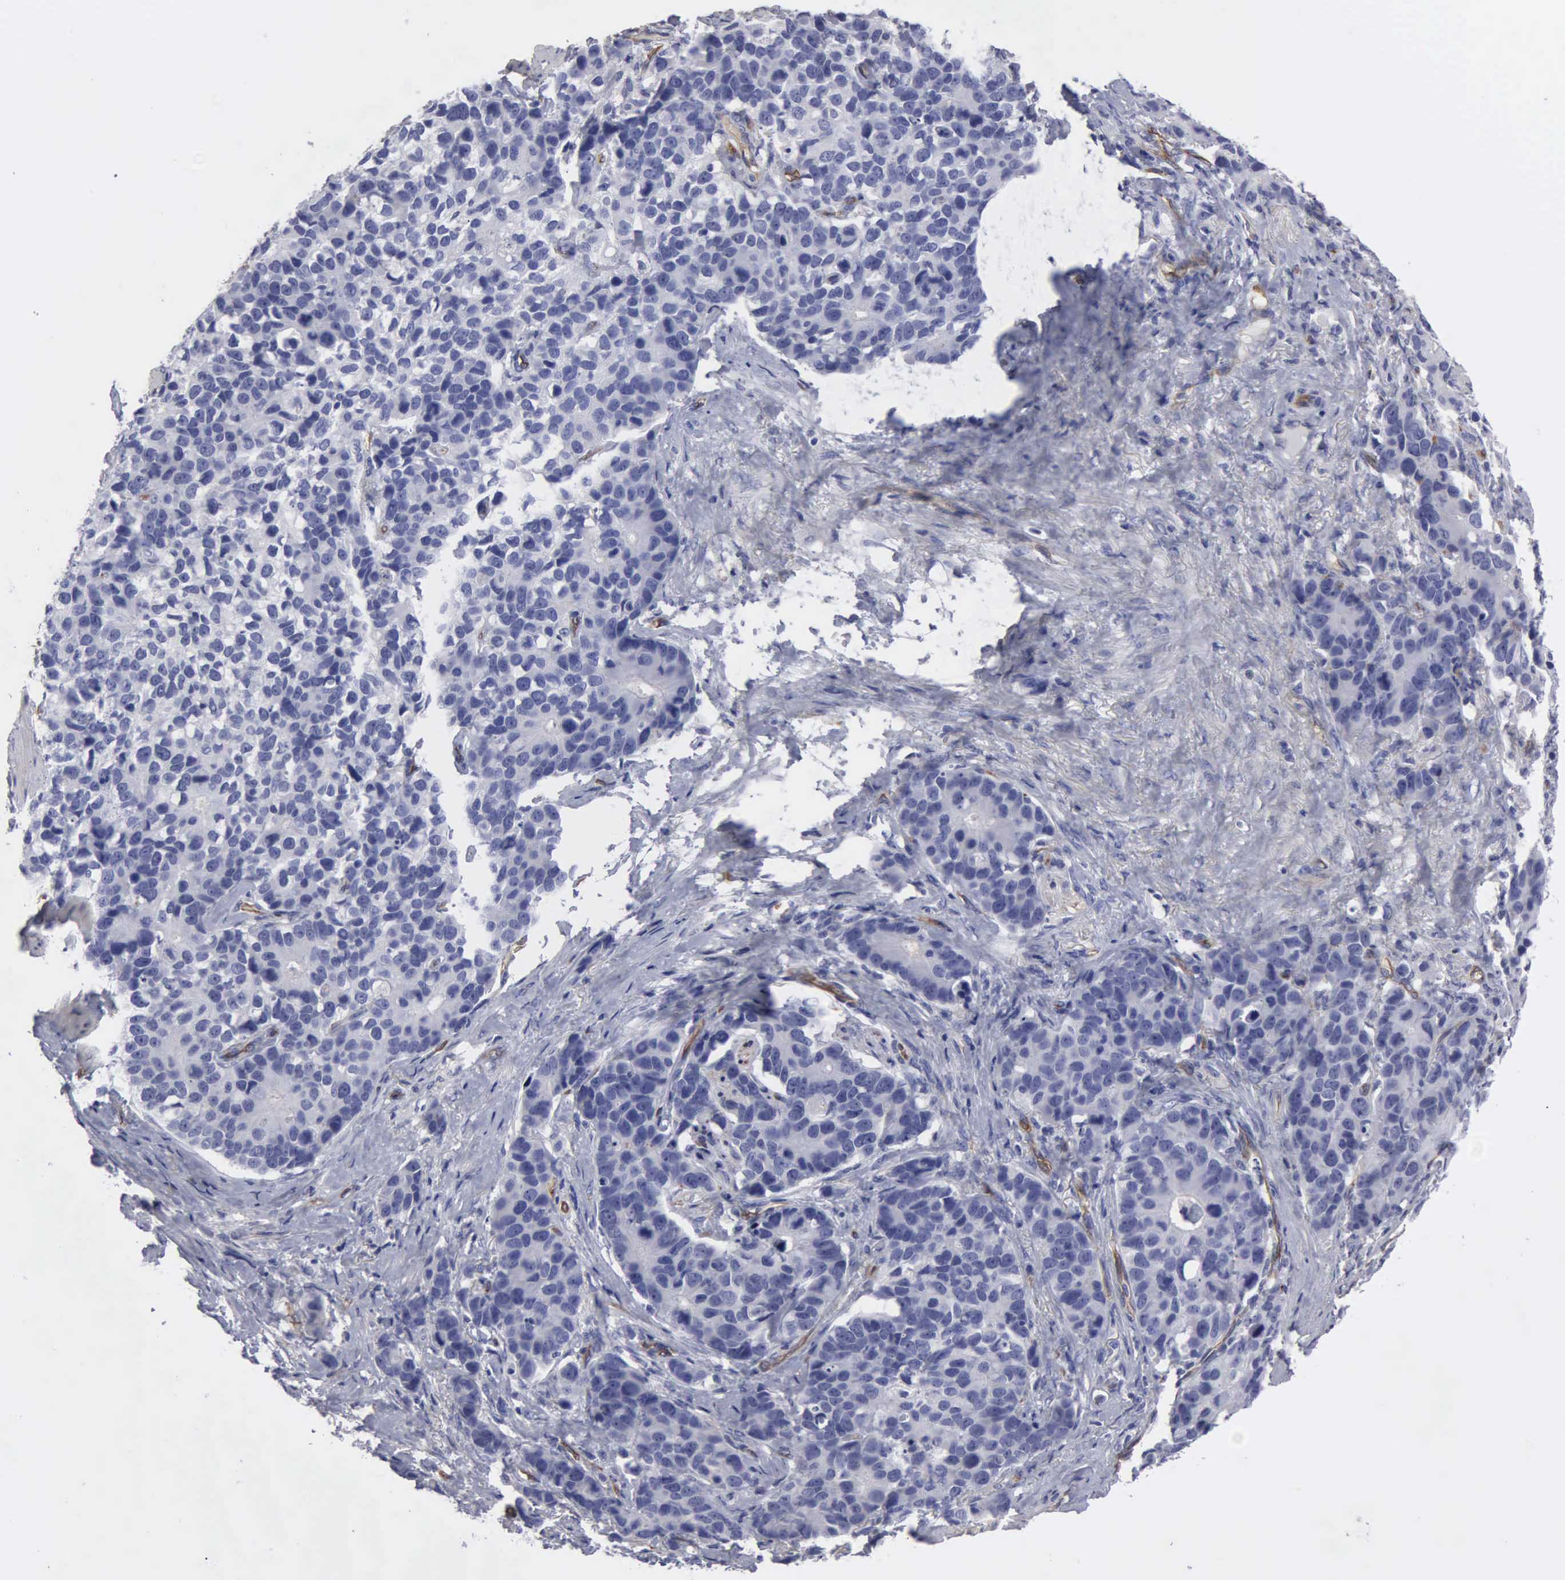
{"staining": {"intensity": "negative", "quantity": "none", "location": "none"}, "tissue": "stomach cancer", "cell_type": "Tumor cells", "image_type": "cancer", "snomed": [{"axis": "morphology", "description": "Adenocarcinoma, NOS"}, {"axis": "topography", "description": "Stomach, upper"}], "caption": "Adenocarcinoma (stomach) stained for a protein using immunohistochemistry displays no positivity tumor cells.", "gene": "RDX", "patient": {"sex": "male", "age": 71}}